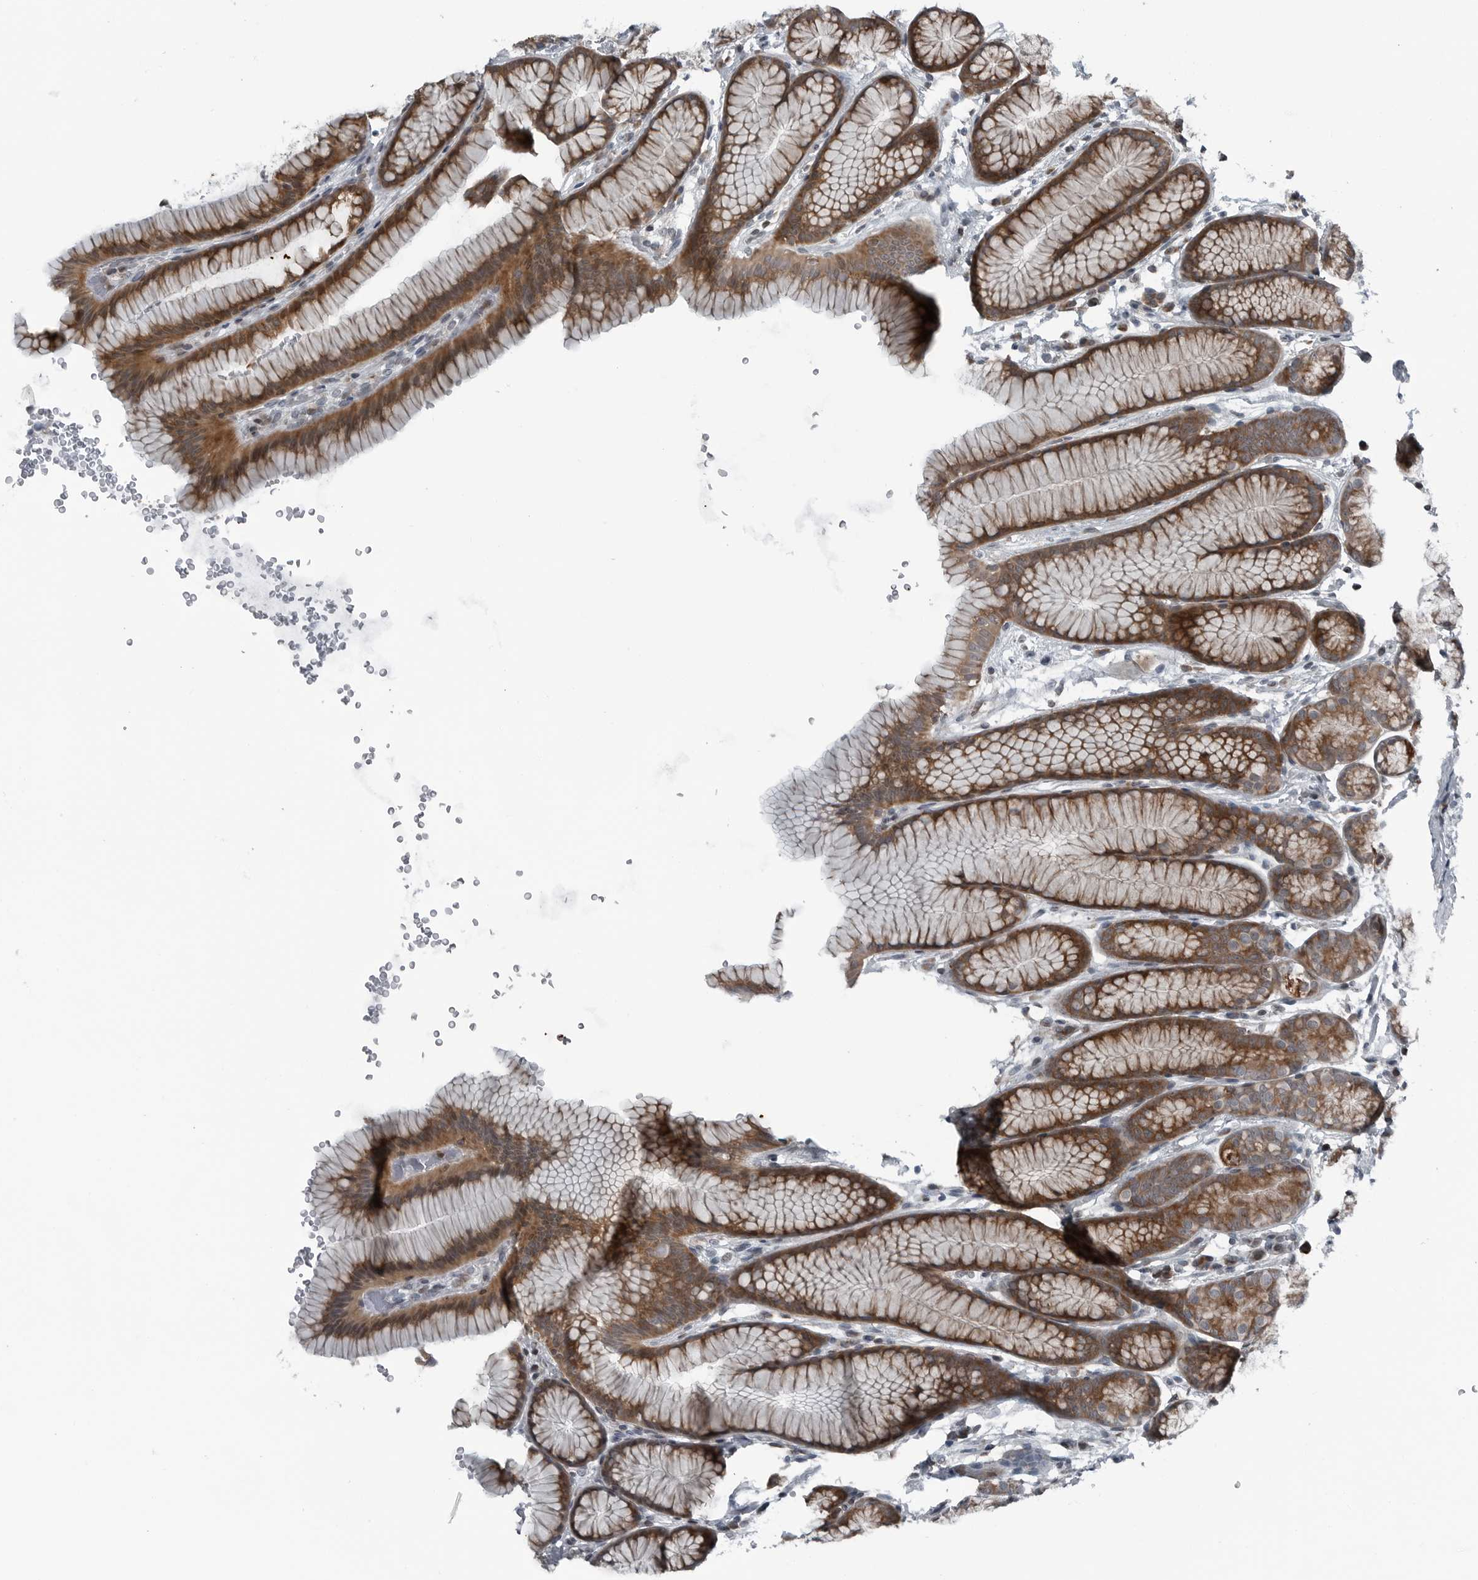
{"staining": {"intensity": "strong", "quantity": ">75%", "location": "cytoplasmic/membranous"}, "tissue": "stomach", "cell_type": "Glandular cells", "image_type": "normal", "snomed": [{"axis": "morphology", "description": "Normal tissue, NOS"}, {"axis": "topography", "description": "Stomach"}], "caption": "Protein positivity by immunohistochemistry (IHC) reveals strong cytoplasmic/membranous positivity in about >75% of glandular cells in unremarkable stomach. (DAB IHC, brown staining for protein, blue staining for nuclei).", "gene": "GAK", "patient": {"sex": "male", "age": 42}}